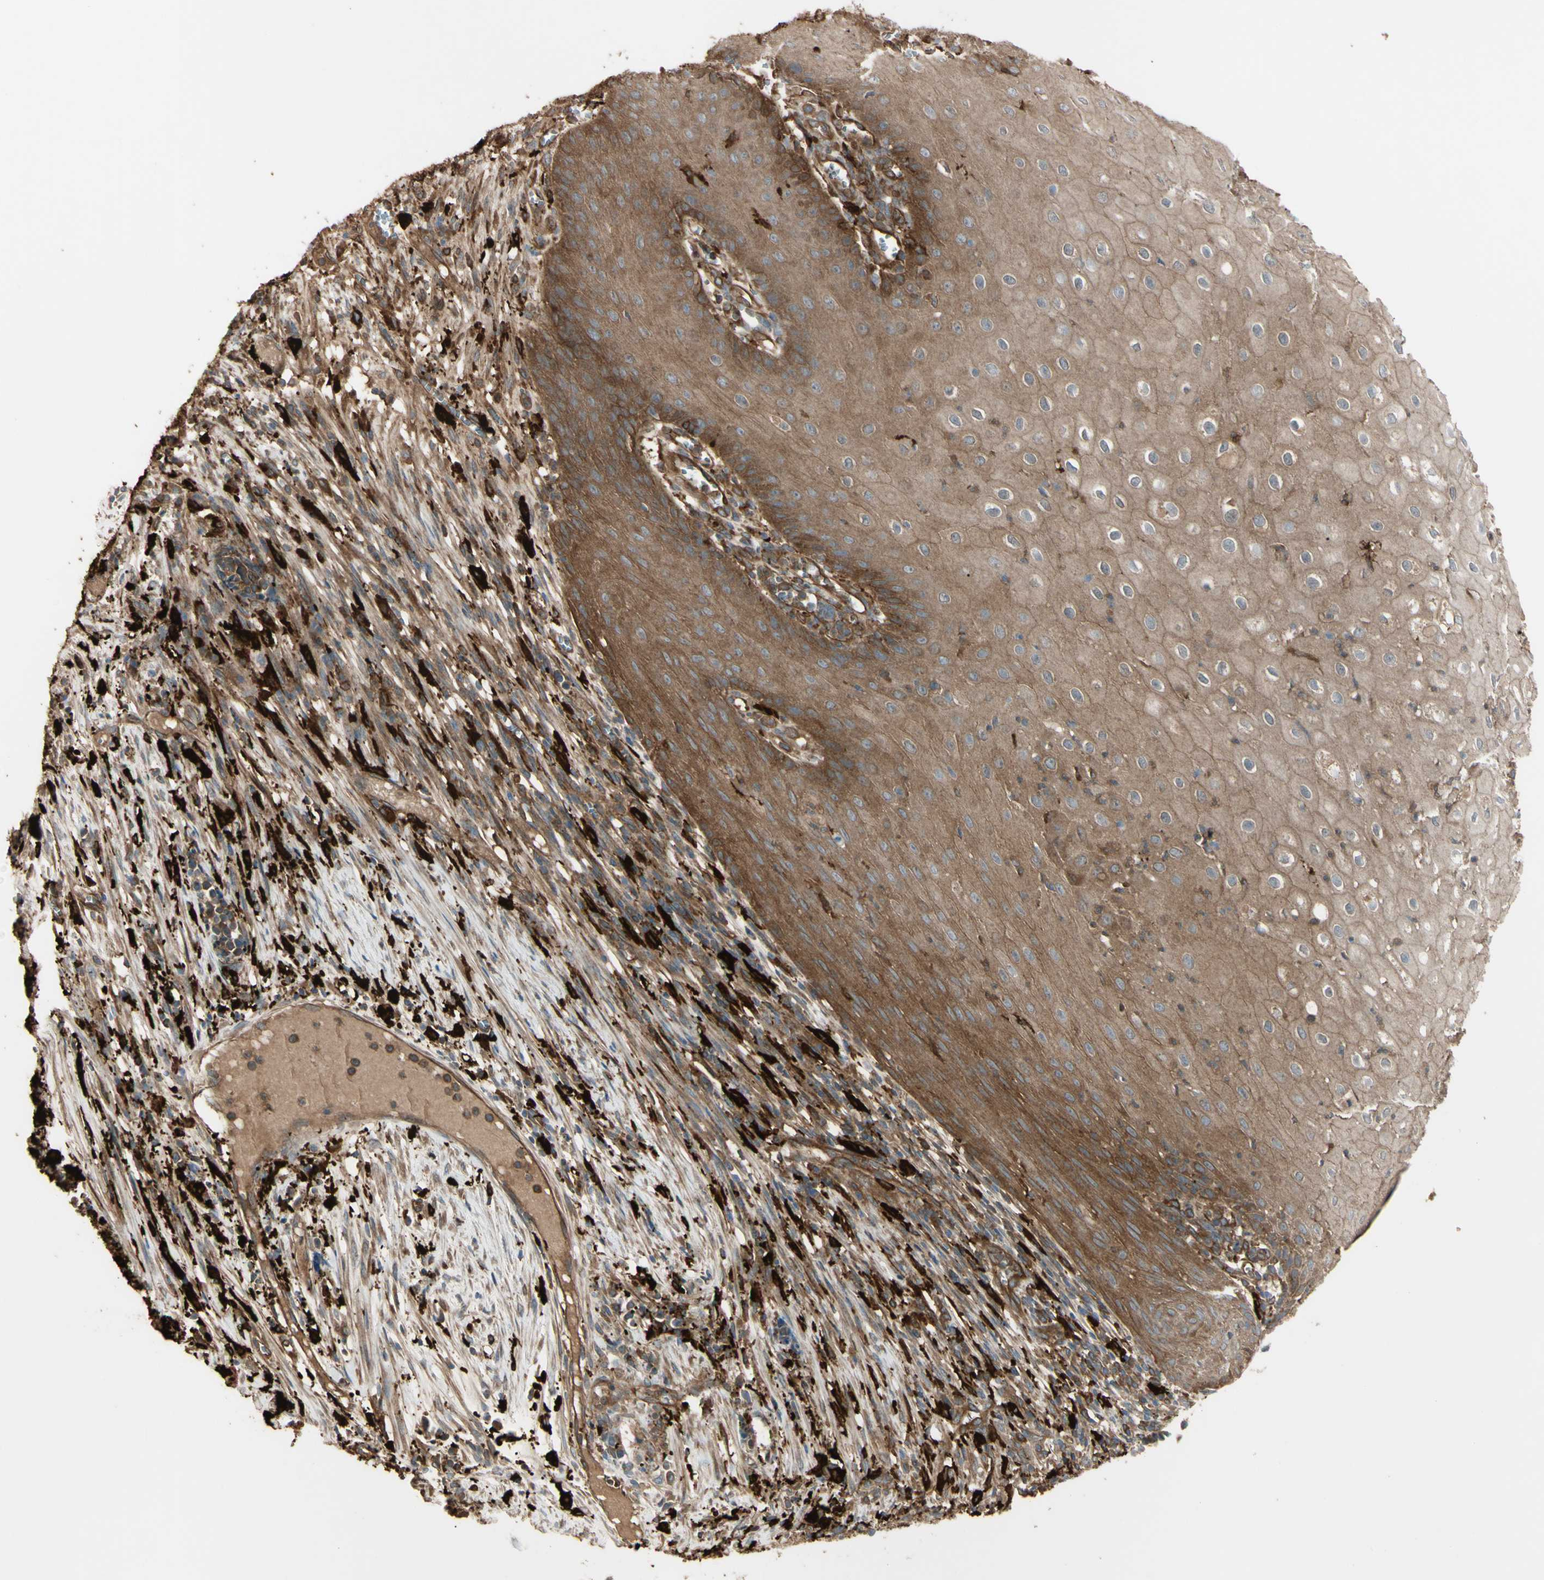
{"staining": {"intensity": "strong", "quantity": ">75%", "location": "cytoplasmic/membranous"}, "tissue": "cervical cancer", "cell_type": "Tumor cells", "image_type": "cancer", "snomed": [{"axis": "morphology", "description": "Normal tissue, NOS"}, {"axis": "morphology", "description": "Squamous cell carcinoma, NOS"}, {"axis": "topography", "description": "Cervix"}], "caption": "Immunohistochemical staining of human squamous cell carcinoma (cervical) exhibits high levels of strong cytoplasmic/membranous positivity in approximately >75% of tumor cells.", "gene": "PTPN12", "patient": {"sex": "female", "age": 35}}